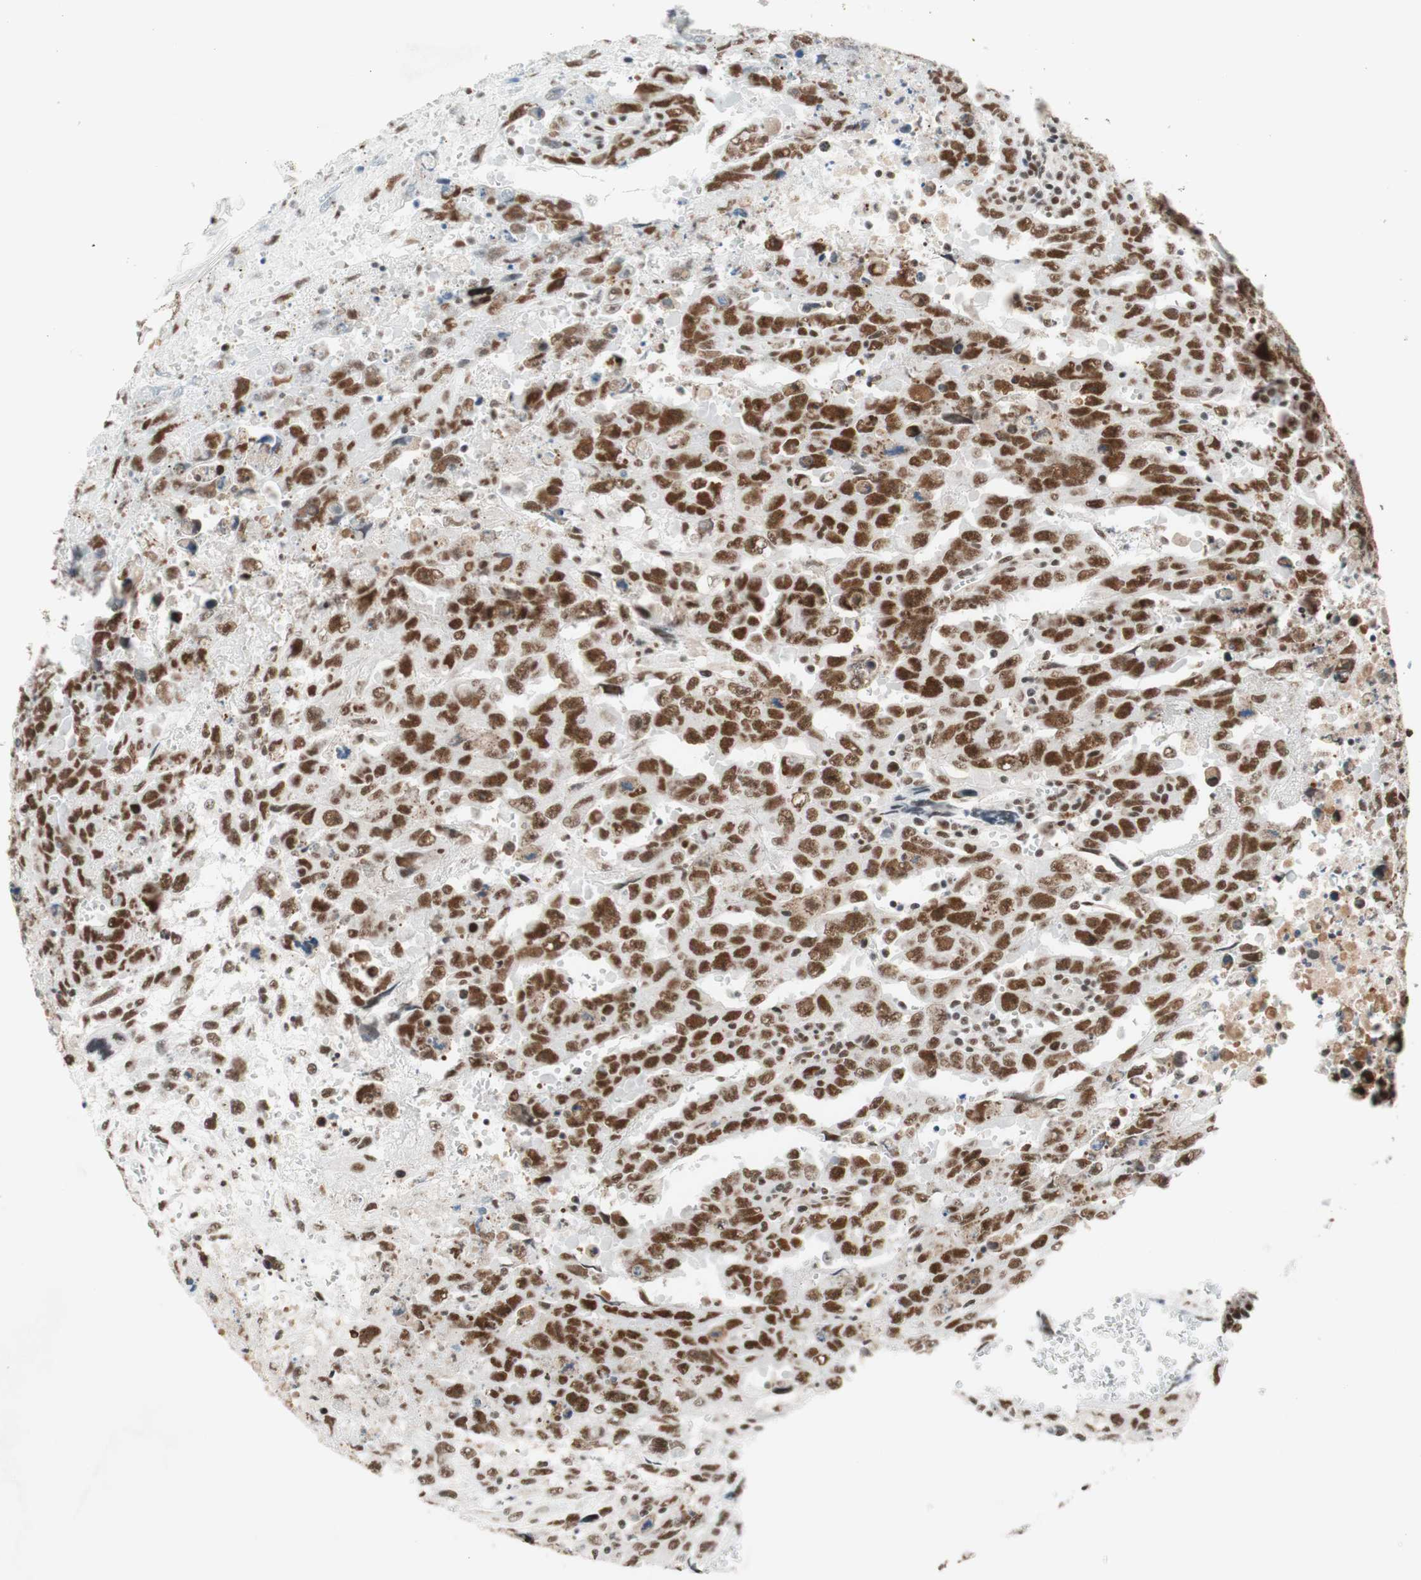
{"staining": {"intensity": "strong", "quantity": ">75%", "location": "nuclear"}, "tissue": "testis cancer", "cell_type": "Tumor cells", "image_type": "cancer", "snomed": [{"axis": "morphology", "description": "Carcinoma, Embryonal, NOS"}, {"axis": "topography", "description": "Testis"}], "caption": "Strong nuclear protein positivity is seen in approximately >75% of tumor cells in testis cancer.", "gene": "PRPF19", "patient": {"sex": "male", "age": 28}}